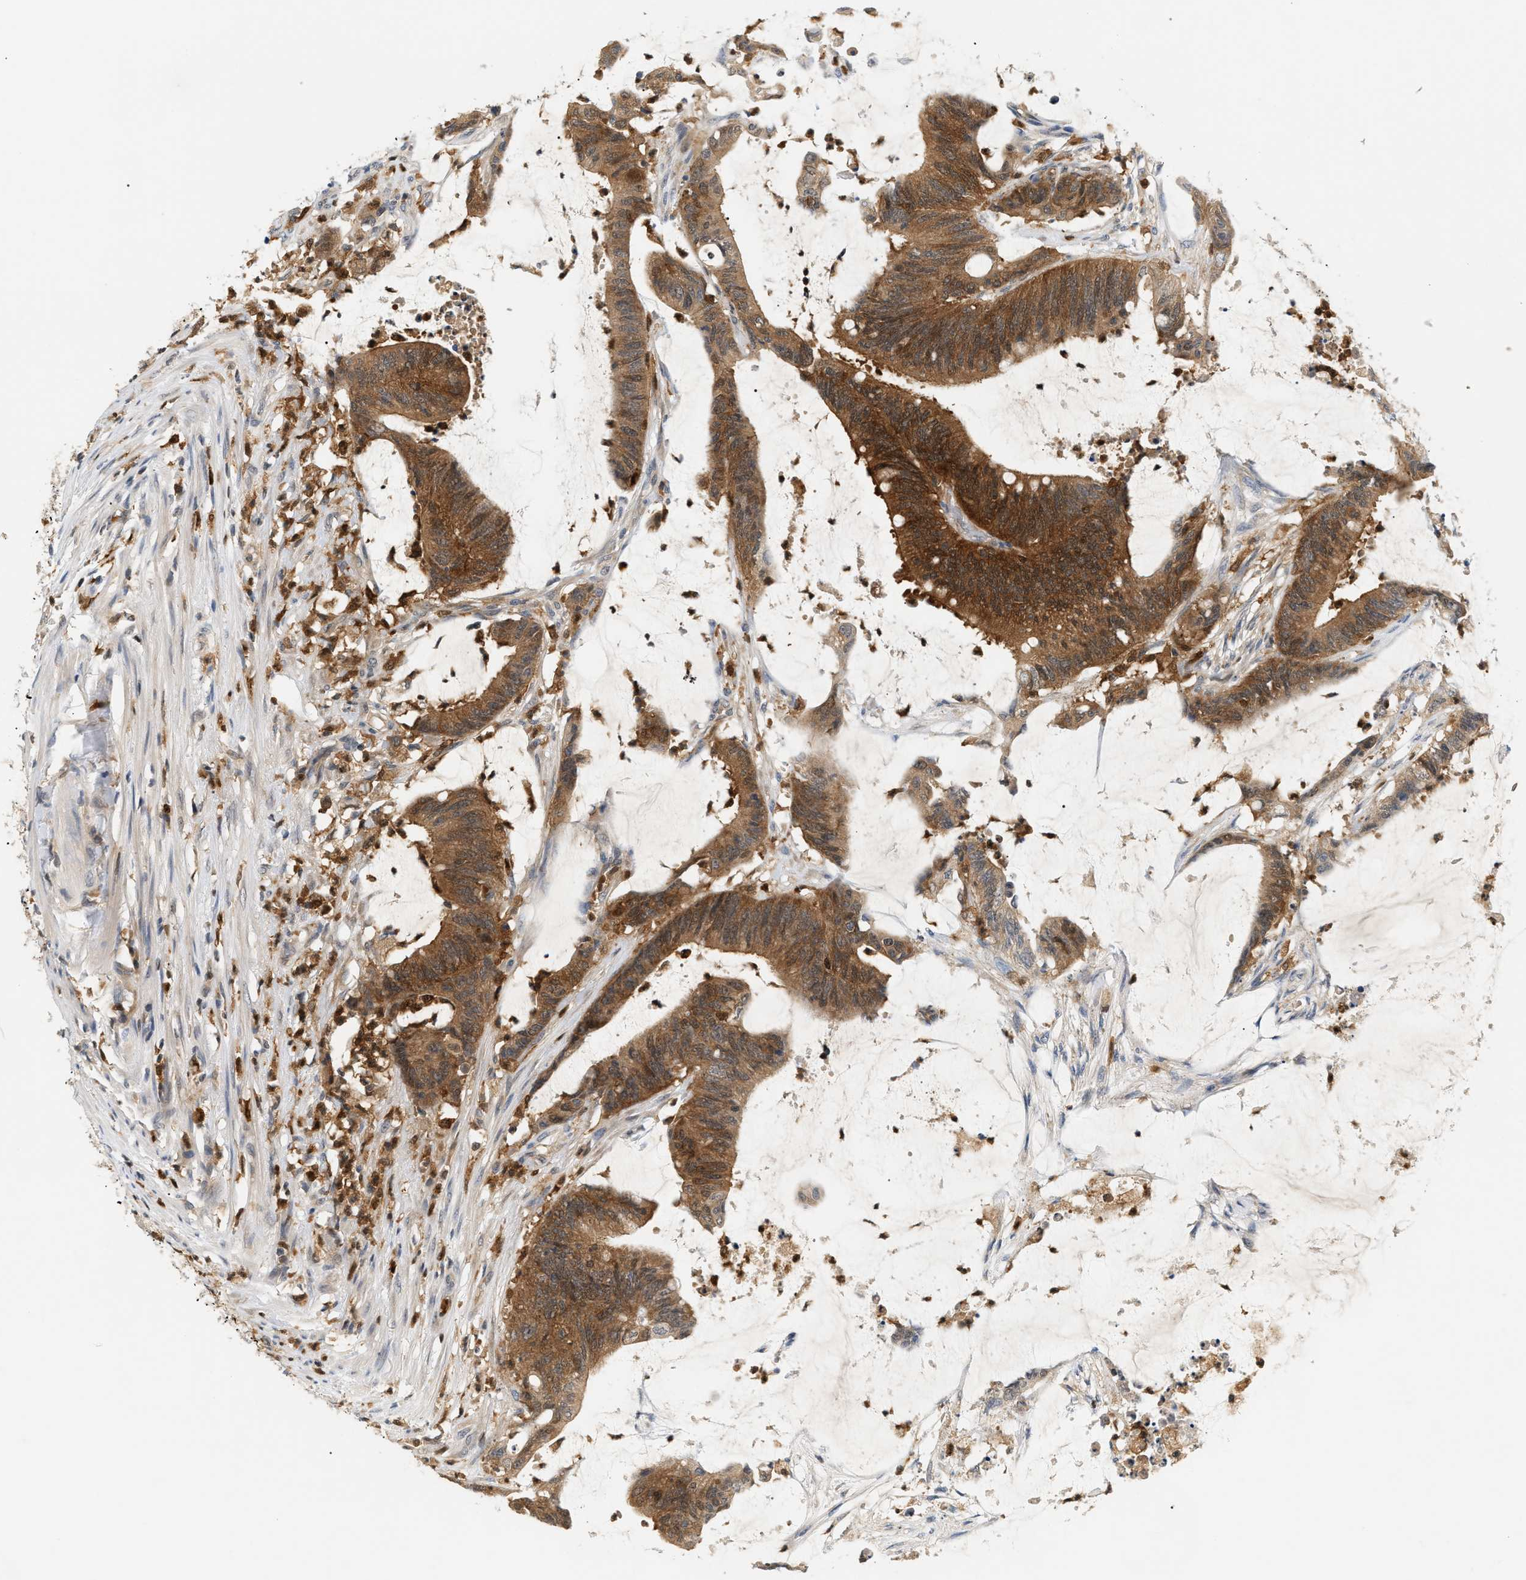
{"staining": {"intensity": "moderate", "quantity": ">75%", "location": "cytoplasmic/membranous"}, "tissue": "colorectal cancer", "cell_type": "Tumor cells", "image_type": "cancer", "snomed": [{"axis": "morphology", "description": "Adenocarcinoma, NOS"}, {"axis": "topography", "description": "Rectum"}], "caption": "There is medium levels of moderate cytoplasmic/membranous staining in tumor cells of colorectal cancer, as demonstrated by immunohistochemical staining (brown color).", "gene": "PYCARD", "patient": {"sex": "female", "age": 66}}